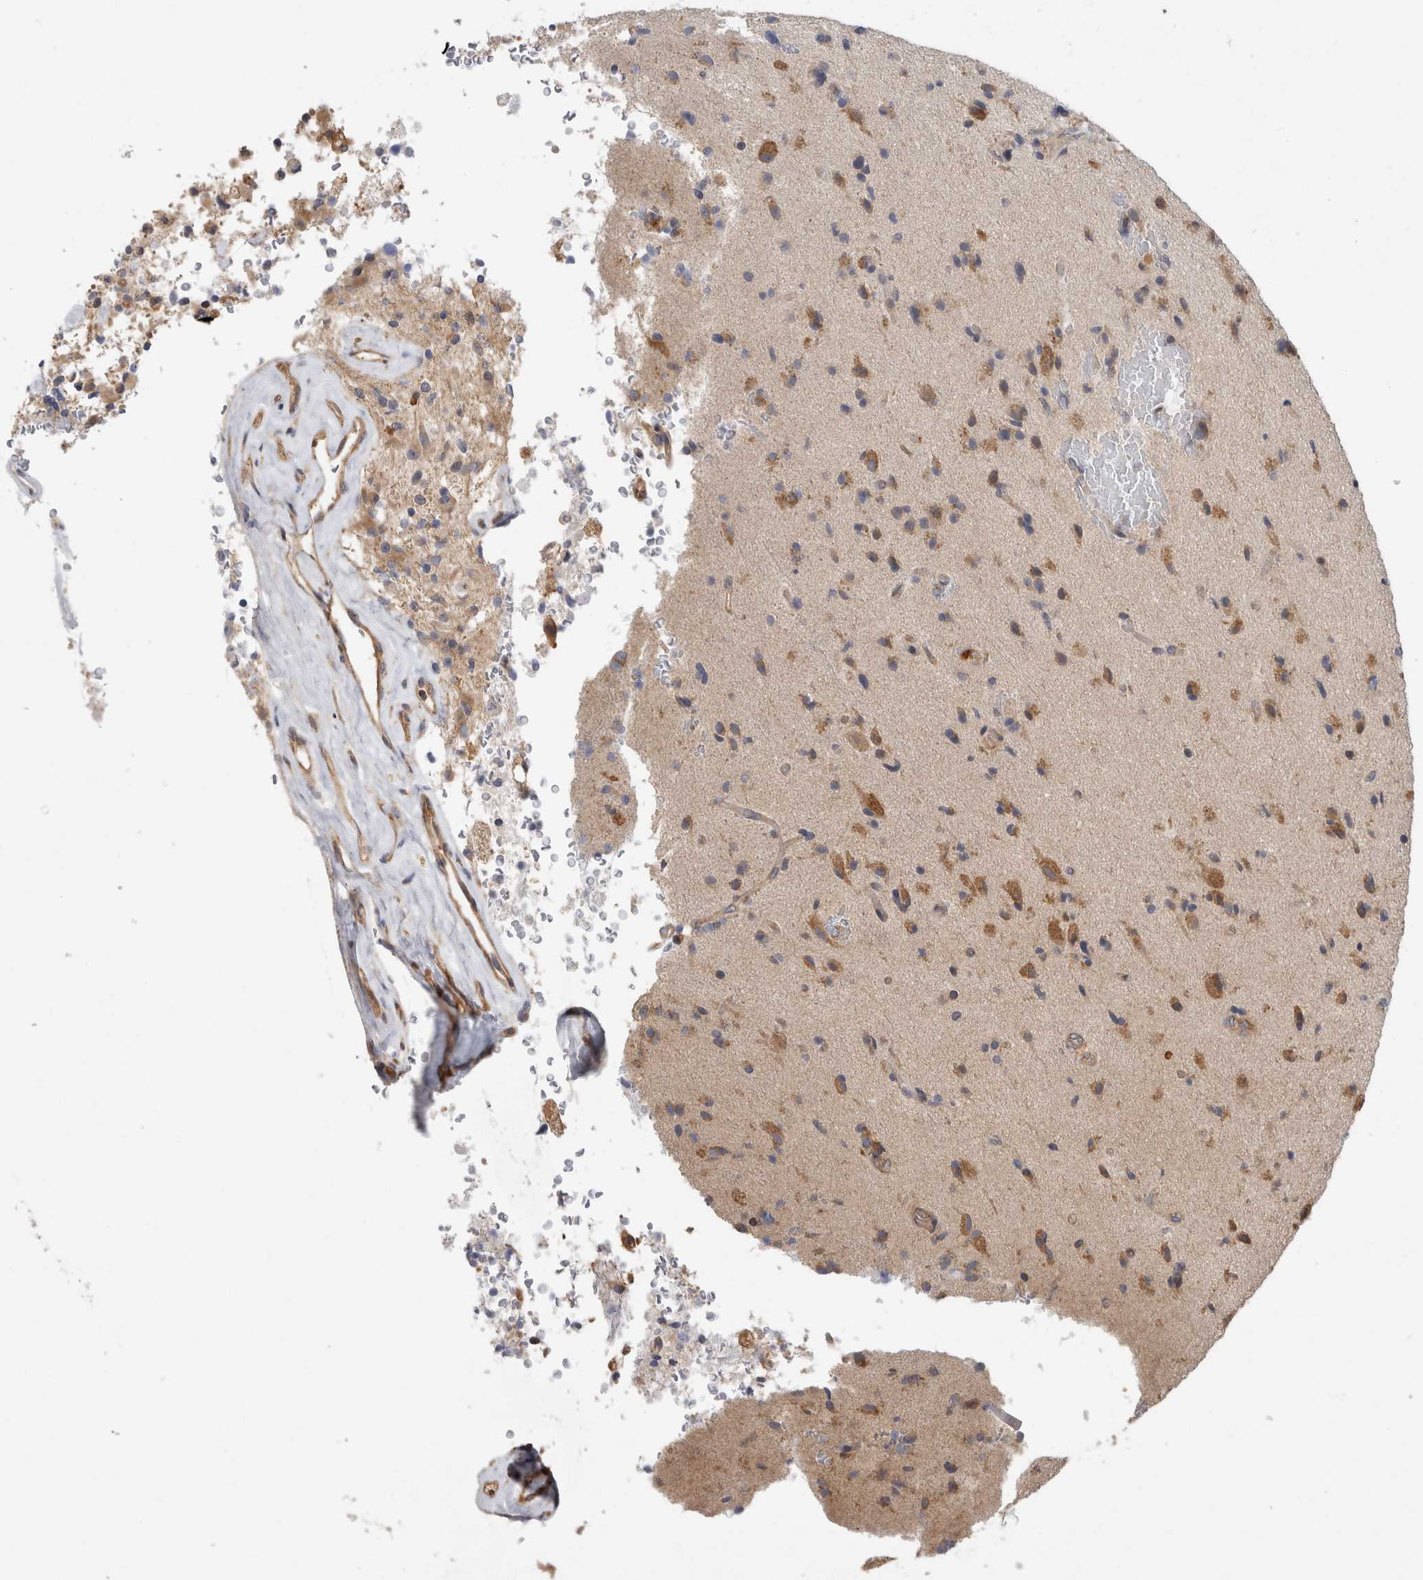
{"staining": {"intensity": "moderate", "quantity": "<25%", "location": "cytoplasmic/membranous"}, "tissue": "glioma", "cell_type": "Tumor cells", "image_type": "cancer", "snomed": [{"axis": "morphology", "description": "Glioma, malignant, High grade"}, {"axis": "topography", "description": "Brain"}], "caption": "Immunohistochemistry (IHC) (DAB) staining of human malignant glioma (high-grade) shows moderate cytoplasmic/membranous protein expression in about <25% of tumor cells.", "gene": "PARP6", "patient": {"sex": "male", "age": 72}}